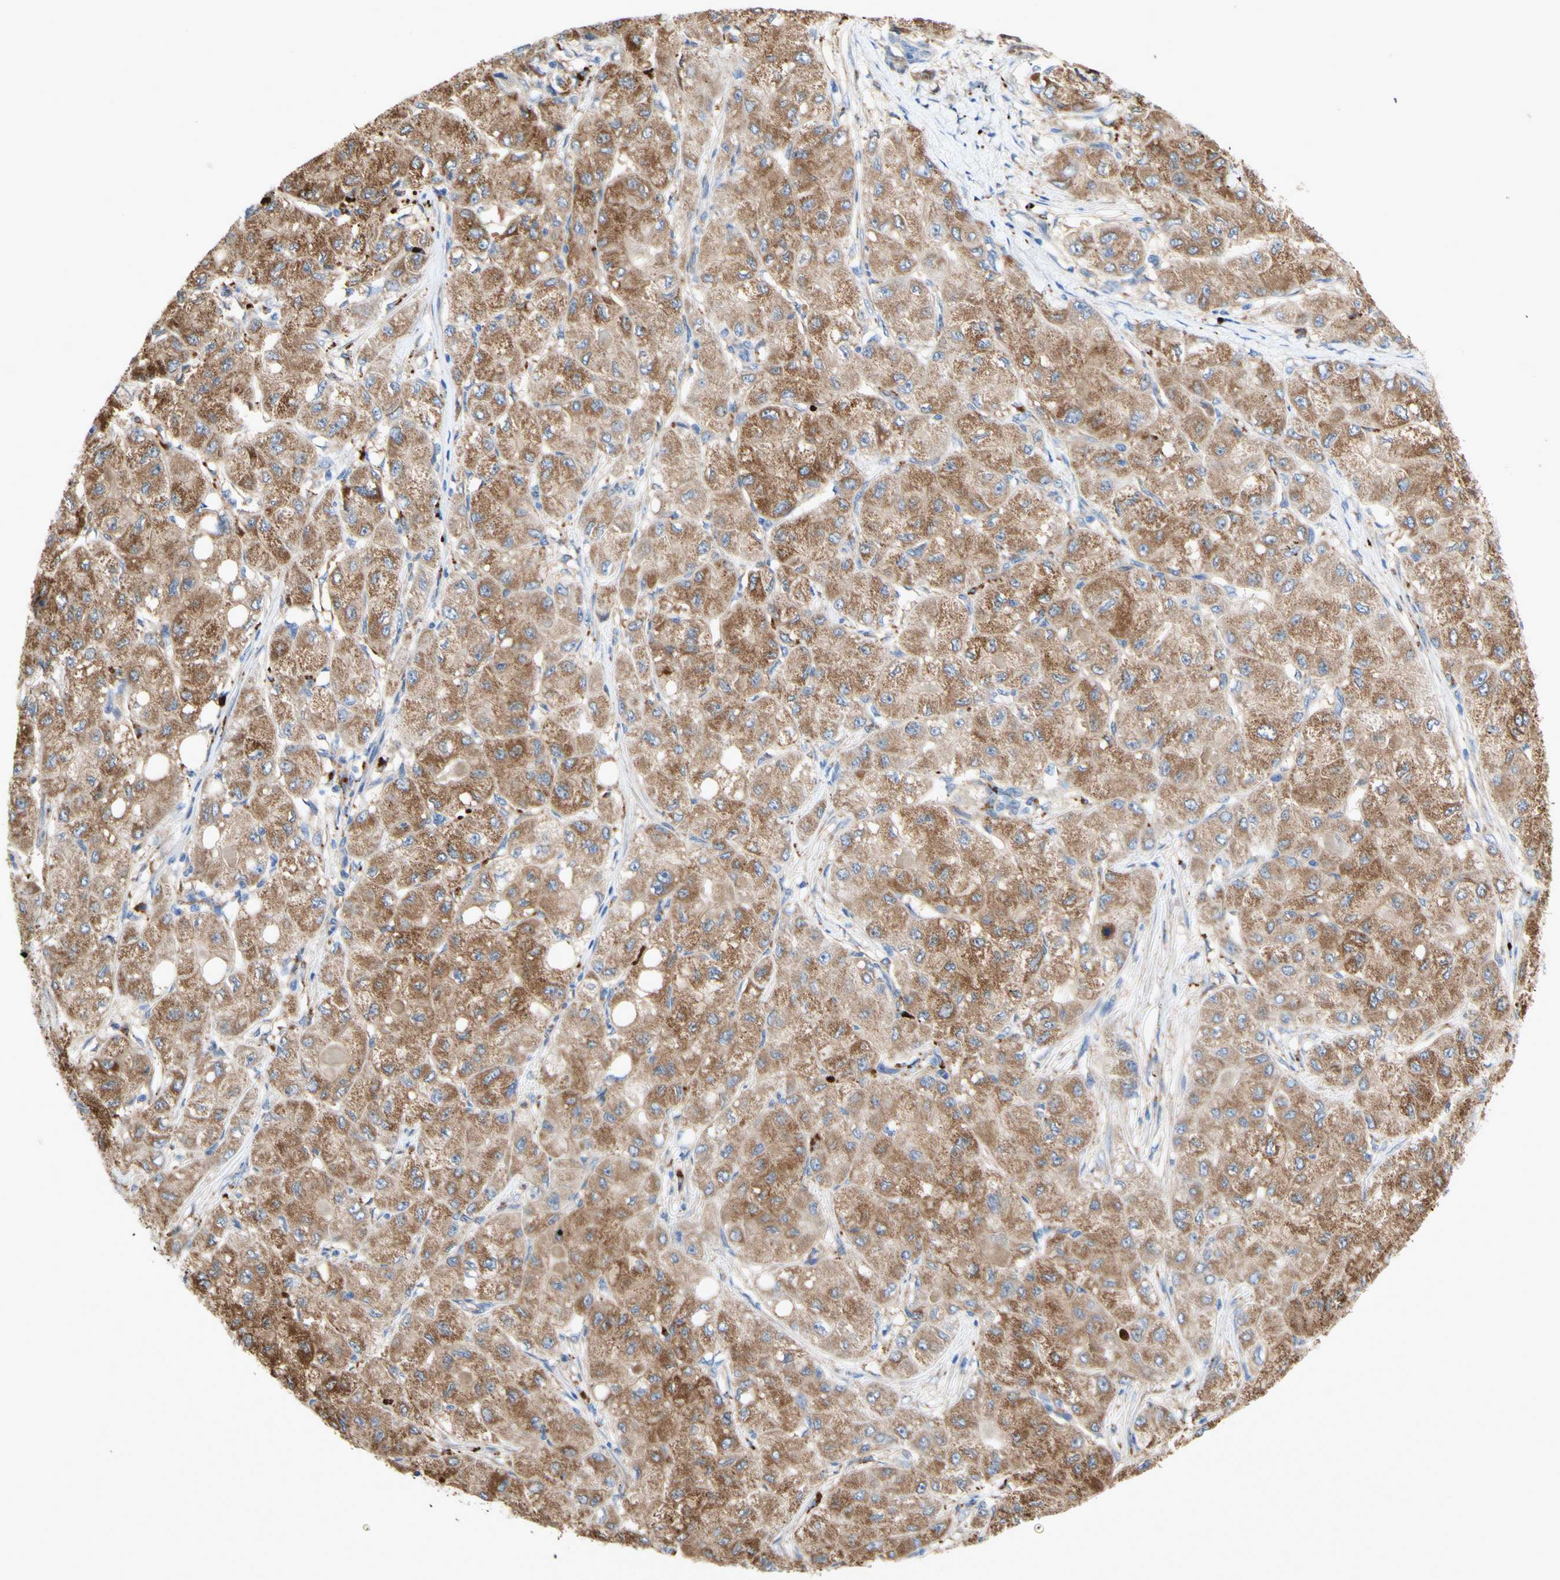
{"staining": {"intensity": "moderate", "quantity": ">75%", "location": "cytoplasmic/membranous"}, "tissue": "liver cancer", "cell_type": "Tumor cells", "image_type": "cancer", "snomed": [{"axis": "morphology", "description": "Carcinoma, Hepatocellular, NOS"}, {"axis": "topography", "description": "Liver"}], "caption": "The immunohistochemical stain labels moderate cytoplasmic/membranous expression in tumor cells of liver cancer (hepatocellular carcinoma) tissue.", "gene": "URB2", "patient": {"sex": "male", "age": 80}}